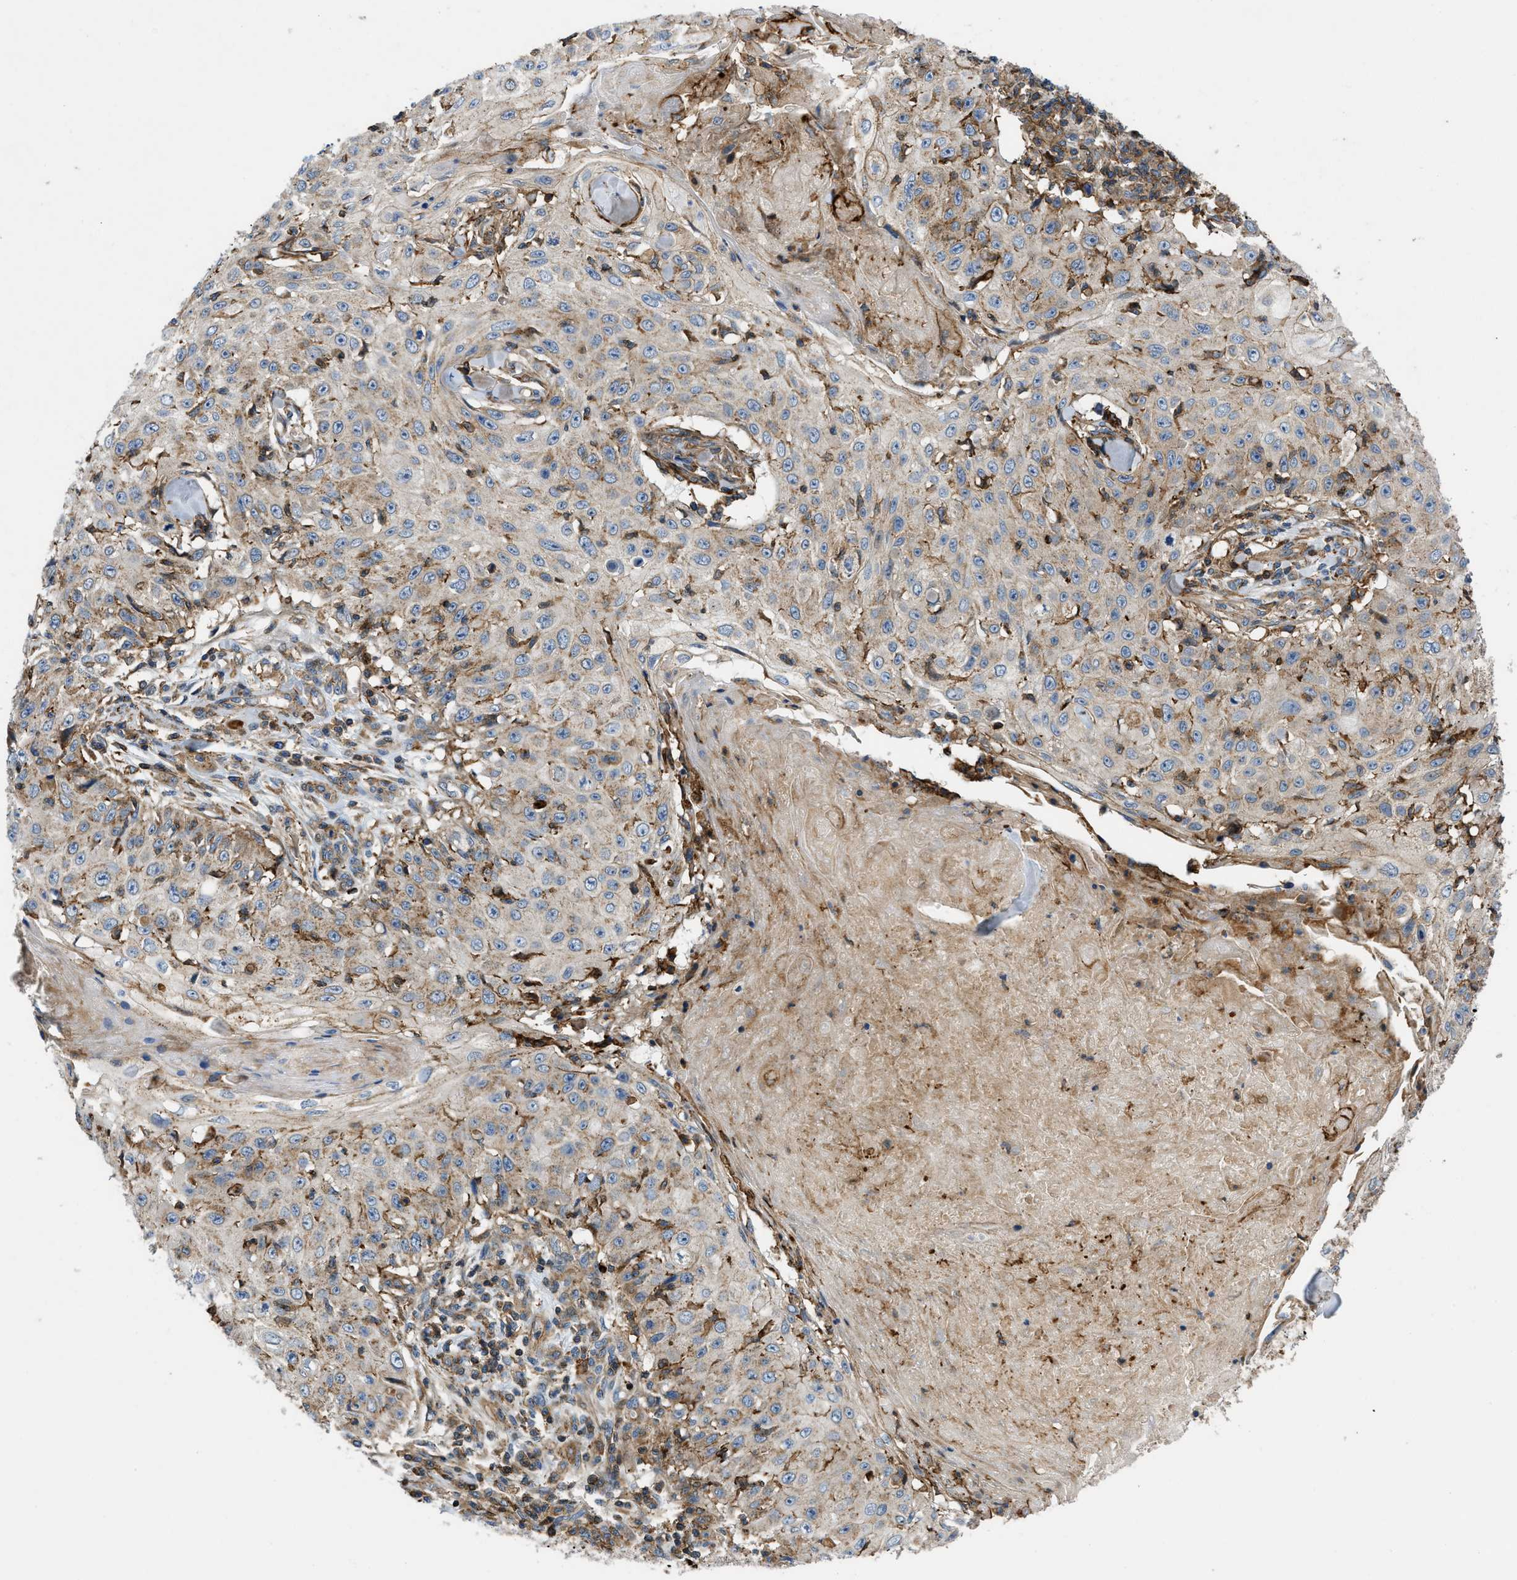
{"staining": {"intensity": "weak", "quantity": "25%-75%", "location": "cytoplasmic/membranous"}, "tissue": "skin cancer", "cell_type": "Tumor cells", "image_type": "cancer", "snomed": [{"axis": "morphology", "description": "Squamous cell carcinoma, NOS"}, {"axis": "topography", "description": "Skin"}], "caption": "A high-resolution micrograph shows immunohistochemistry staining of skin squamous cell carcinoma, which reveals weak cytoplasmic/membranous staining in approximately 25%-75% of tumor cells.", "gene": "DHODH", "patient": {"sex": "male", "age": 86}}